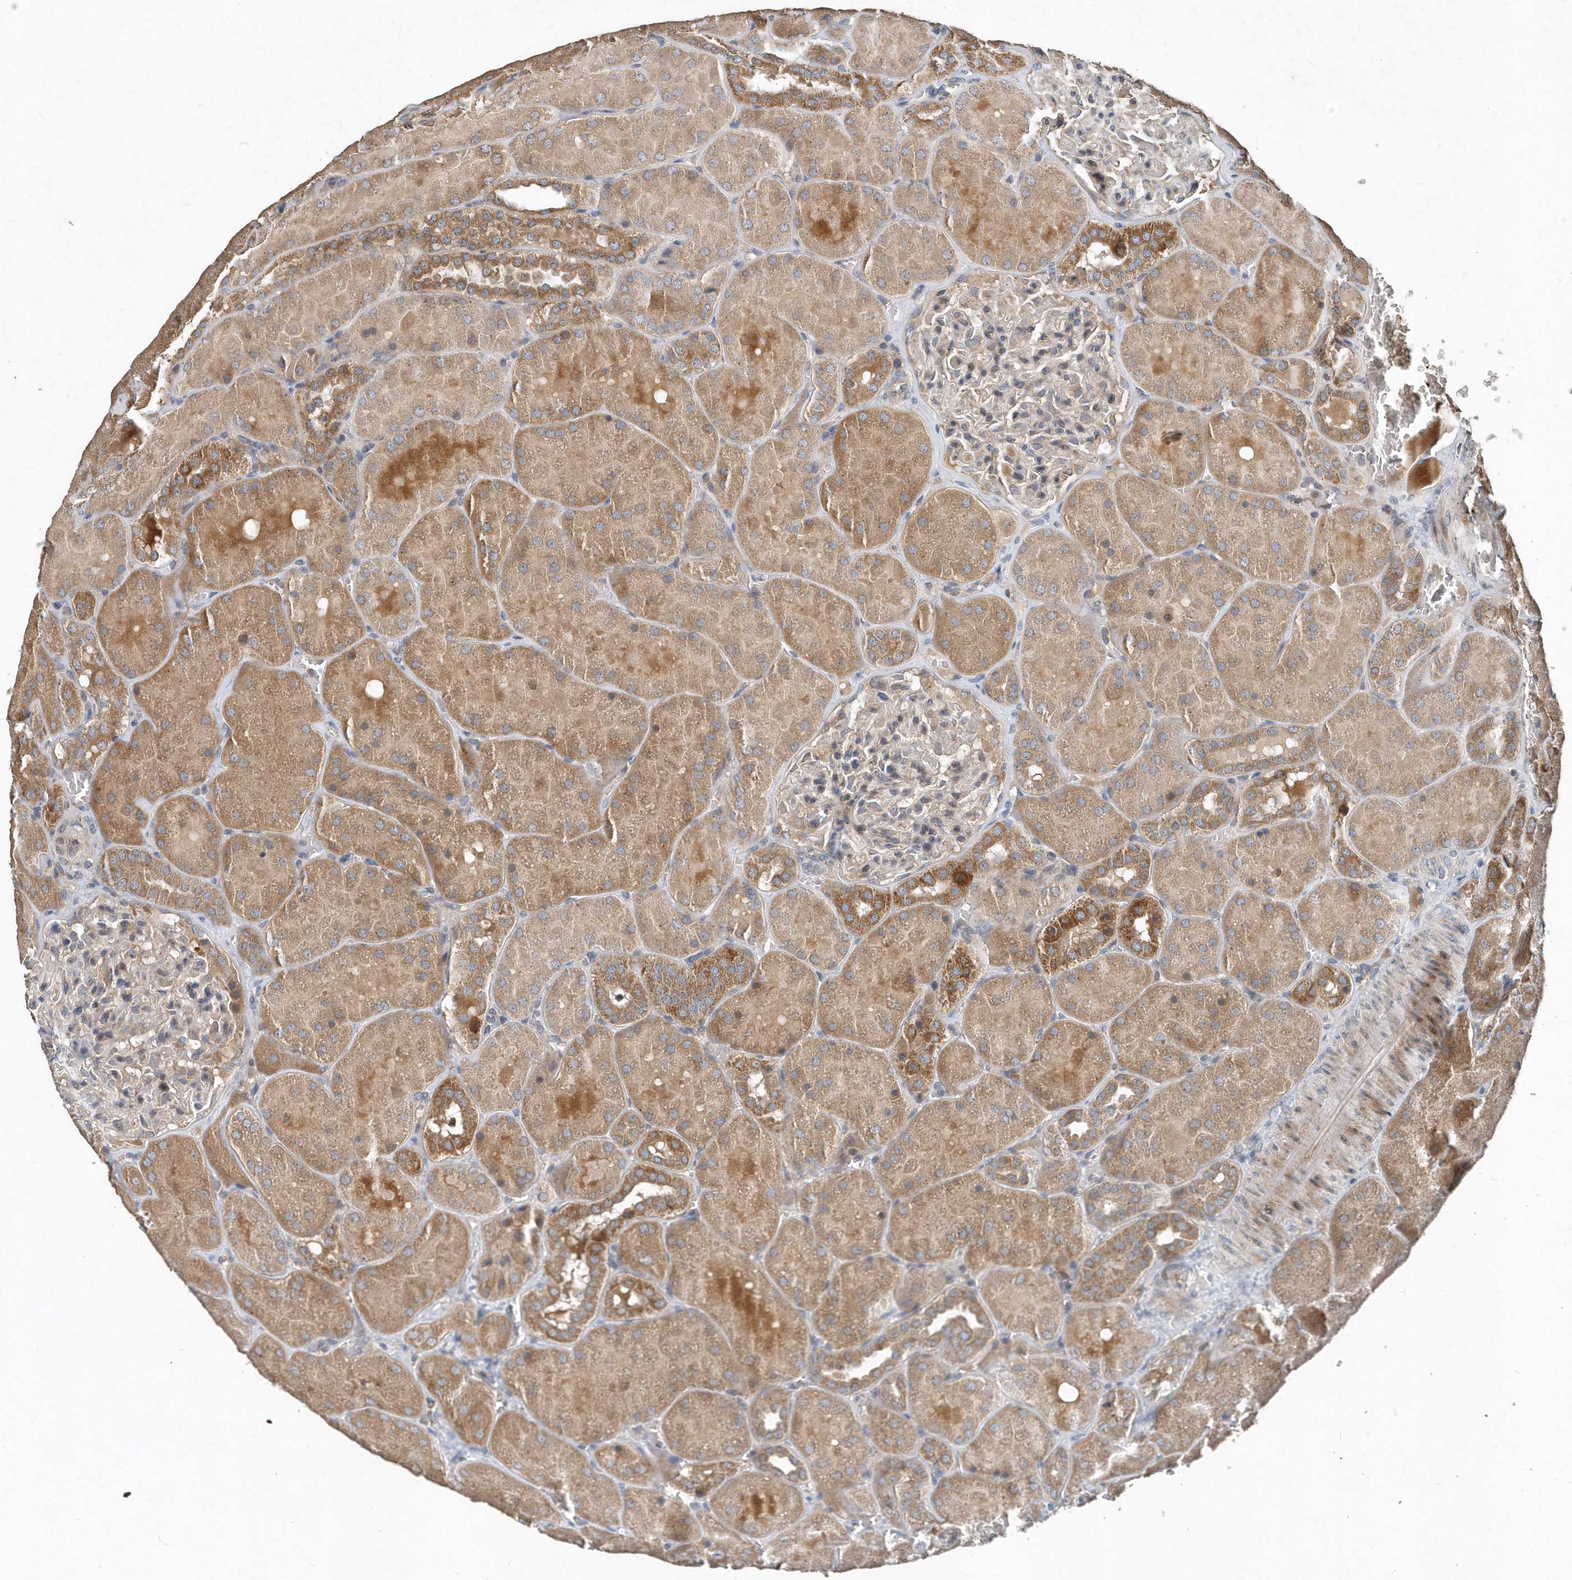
{"staining": {"intensity": "negative", "quantity": "none", "location": "none"}, "tissue": "kidney", "cell_type": "Cells in glomeruli", "image_type": "normal", "snomed": [{"axis": "morphology", "description": "Normal tissue, NOS"}, {"axis": "topography", "description": "Kidney"}], "caption": "The immunohistochemistry micrograph has no significant positivity in cells in glomeruli of kidney.", "gene": "SCFD2", "patient": {"sex": "male", "age": 28}}